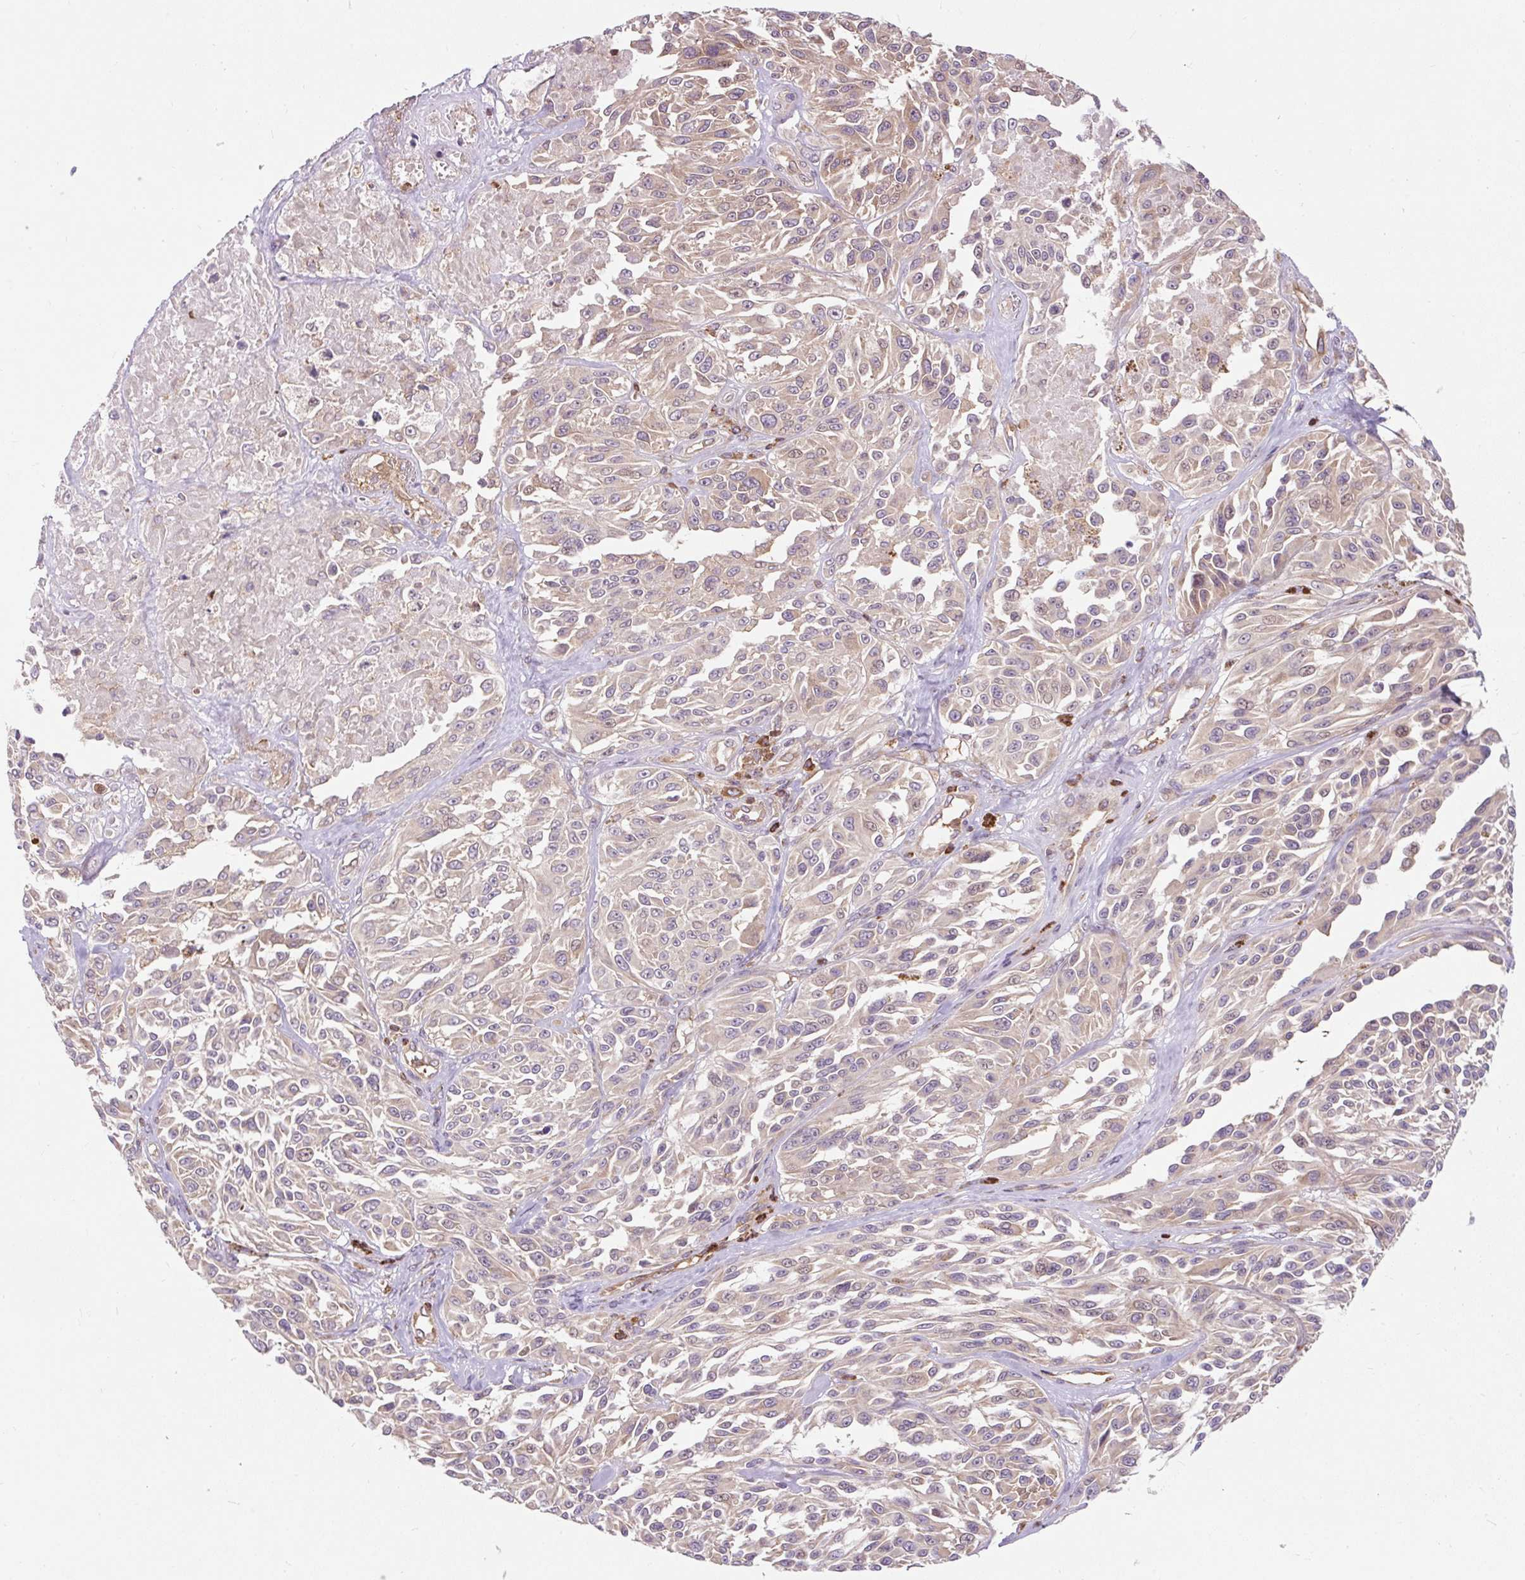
{"staining": {"intensity": "weak", "quantity": "25%-75%", "location": "cytoplasmic/membranous"}, "tissue": "melanoma", "cell_type": "Tumor cells", "image_type": "cancer", "snomed": [{"axis": "morphology", "description": "Malignant melanoma, NOS"}, {"axis": "topography", "description": "Skin"}], "caption": "High-magnification brightfield microscopy of melanoma stained with DAB (3,3'-diaminobenzidine) (brown) and counterstained with hematoxylin (blue). tumor cells exhibit weak cytoplasmic/membranous staining is identified in approximately25%-75% of cells.", "gene": "CISD3", "patient": {"sex": "male", "age": 94}}